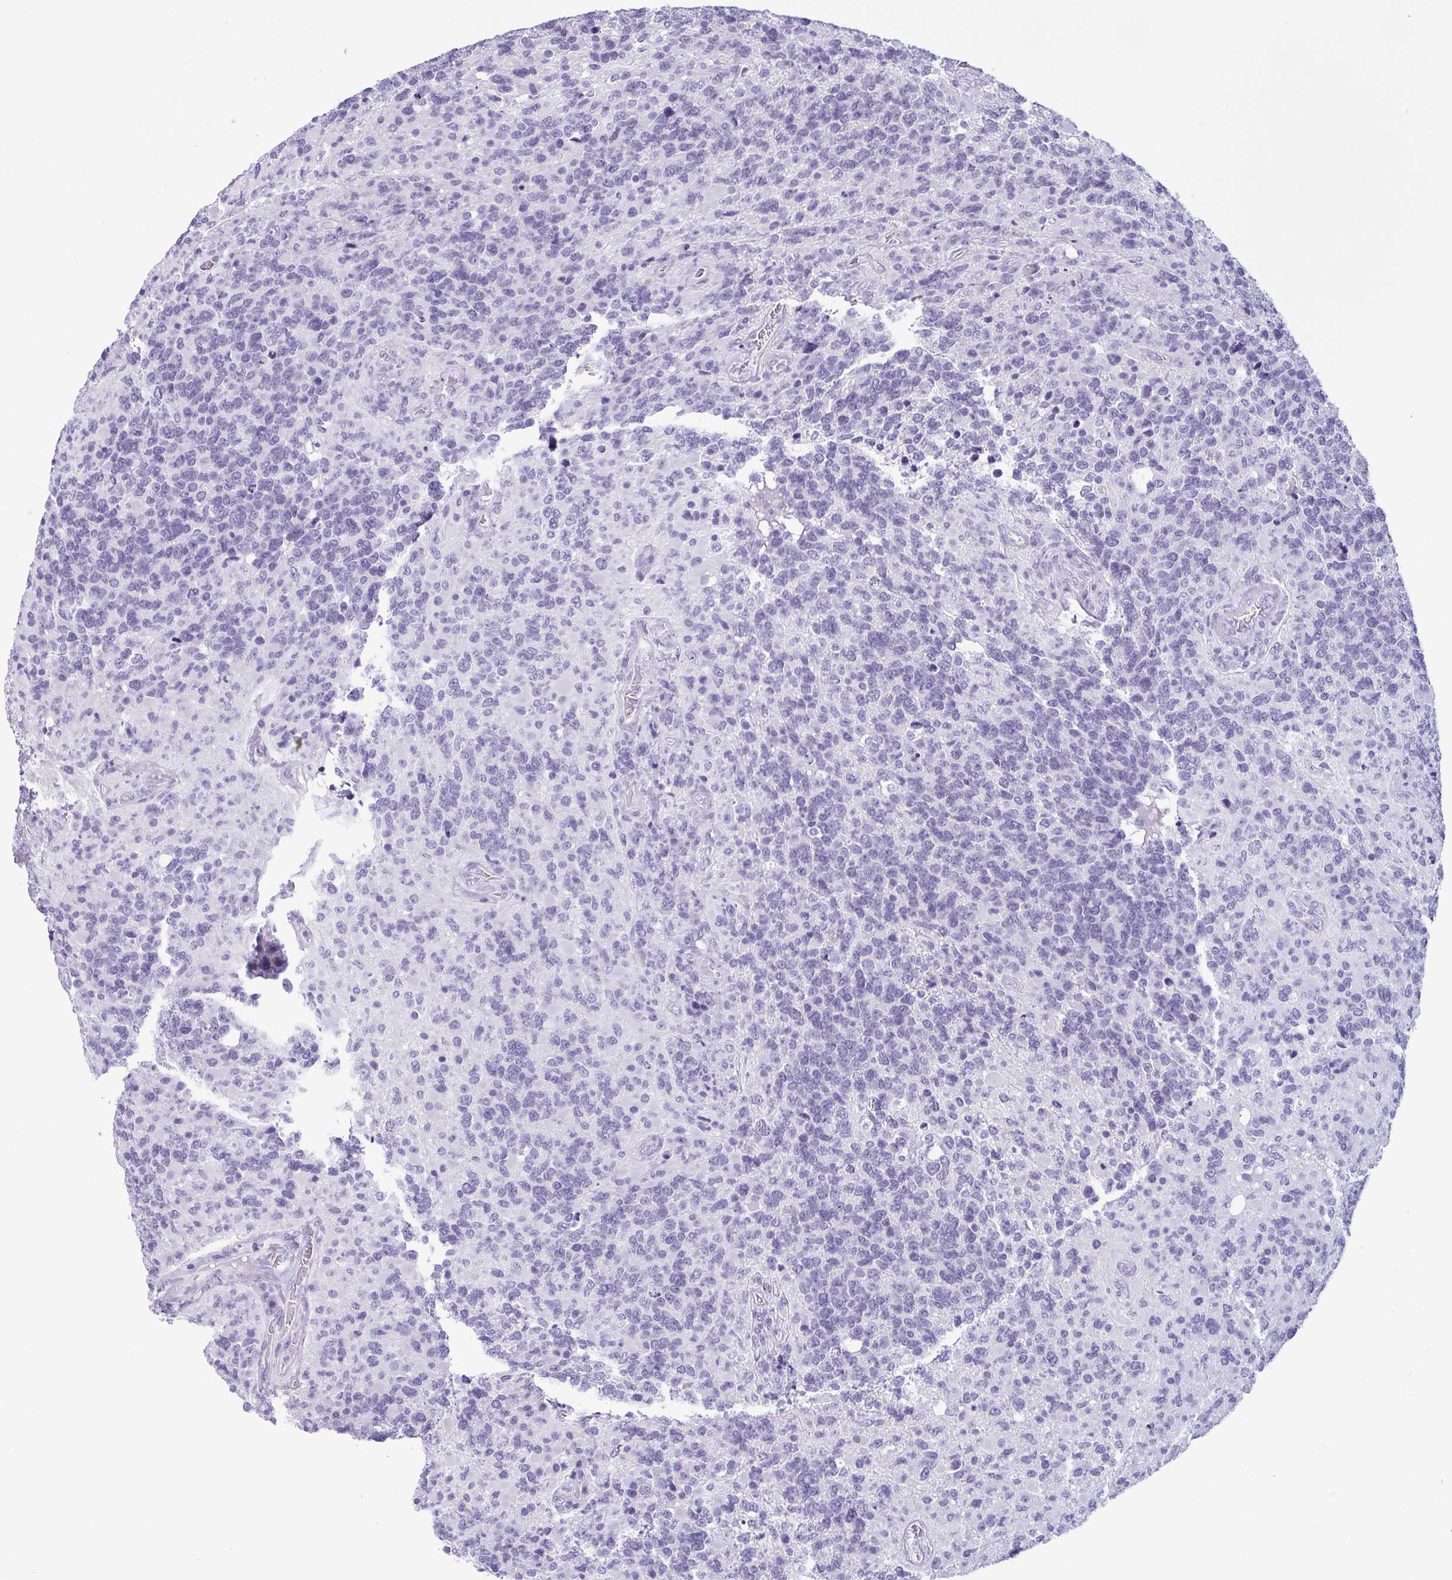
{"staining": {"intensity": "negative", "quantity": "none", "location": "none"}, "tissue": "glioma", "cell_type": "Tumor cells", "image_type": "cancer", "snomed": [{"axis": "morphology", "description": "Glioma, malignant, High grade"}, {"axis": "topography", "description": "Brain"}], "caption": "High magnification brightfield microscopy of malignant glioma (high-grade) stained with DAB (3,3'-diaminobenzidine) (brown) and counterstained with hematoxylin (blue): tumor cells show no significant positivity.", "gene": "KRT78", "patient": {"sex": "female", "age": 40}}